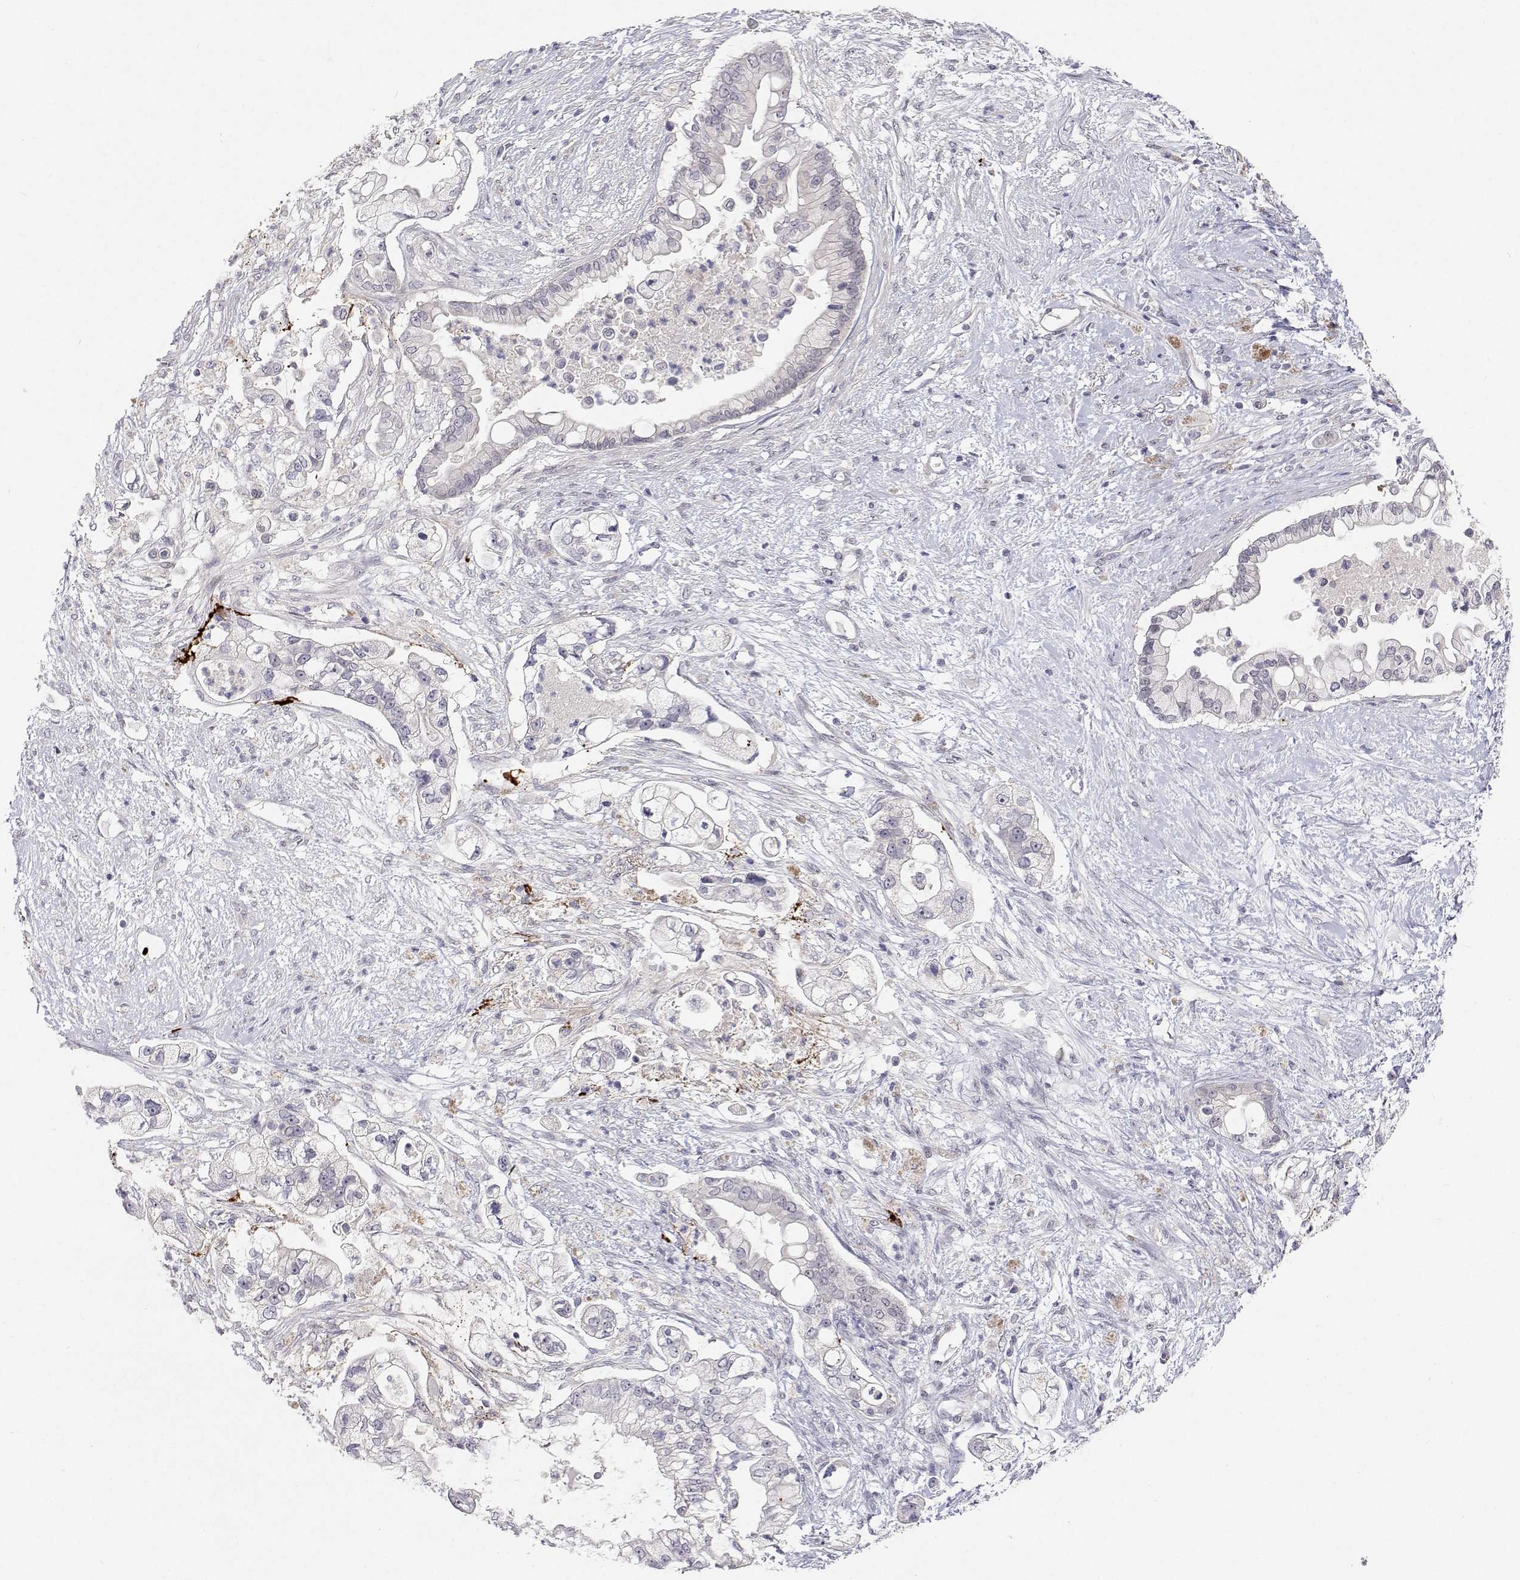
{"staining": {"intensity": "negative", "quantity": "none", "location": "none"}, "tissue": "pancreatic cancer", "cell_type": "Tumor cells", "image_type": "cancer", "snomed": [{"axis": "morphology", "description": "Adenocarcinoma, NOS"}, {"axis": "topography", "description": "Pancreas"}], "caption": "High magnification brightfield microscopy of pancreatic adenocarcinoma stained with DAB (3,3'-diaminobenzidine) (brown) and counterstained with hematoxylin (blue): tumor cells show no significant staining.", "gene": "MYPN", "patient": {"sex": "female", "age": 69}}